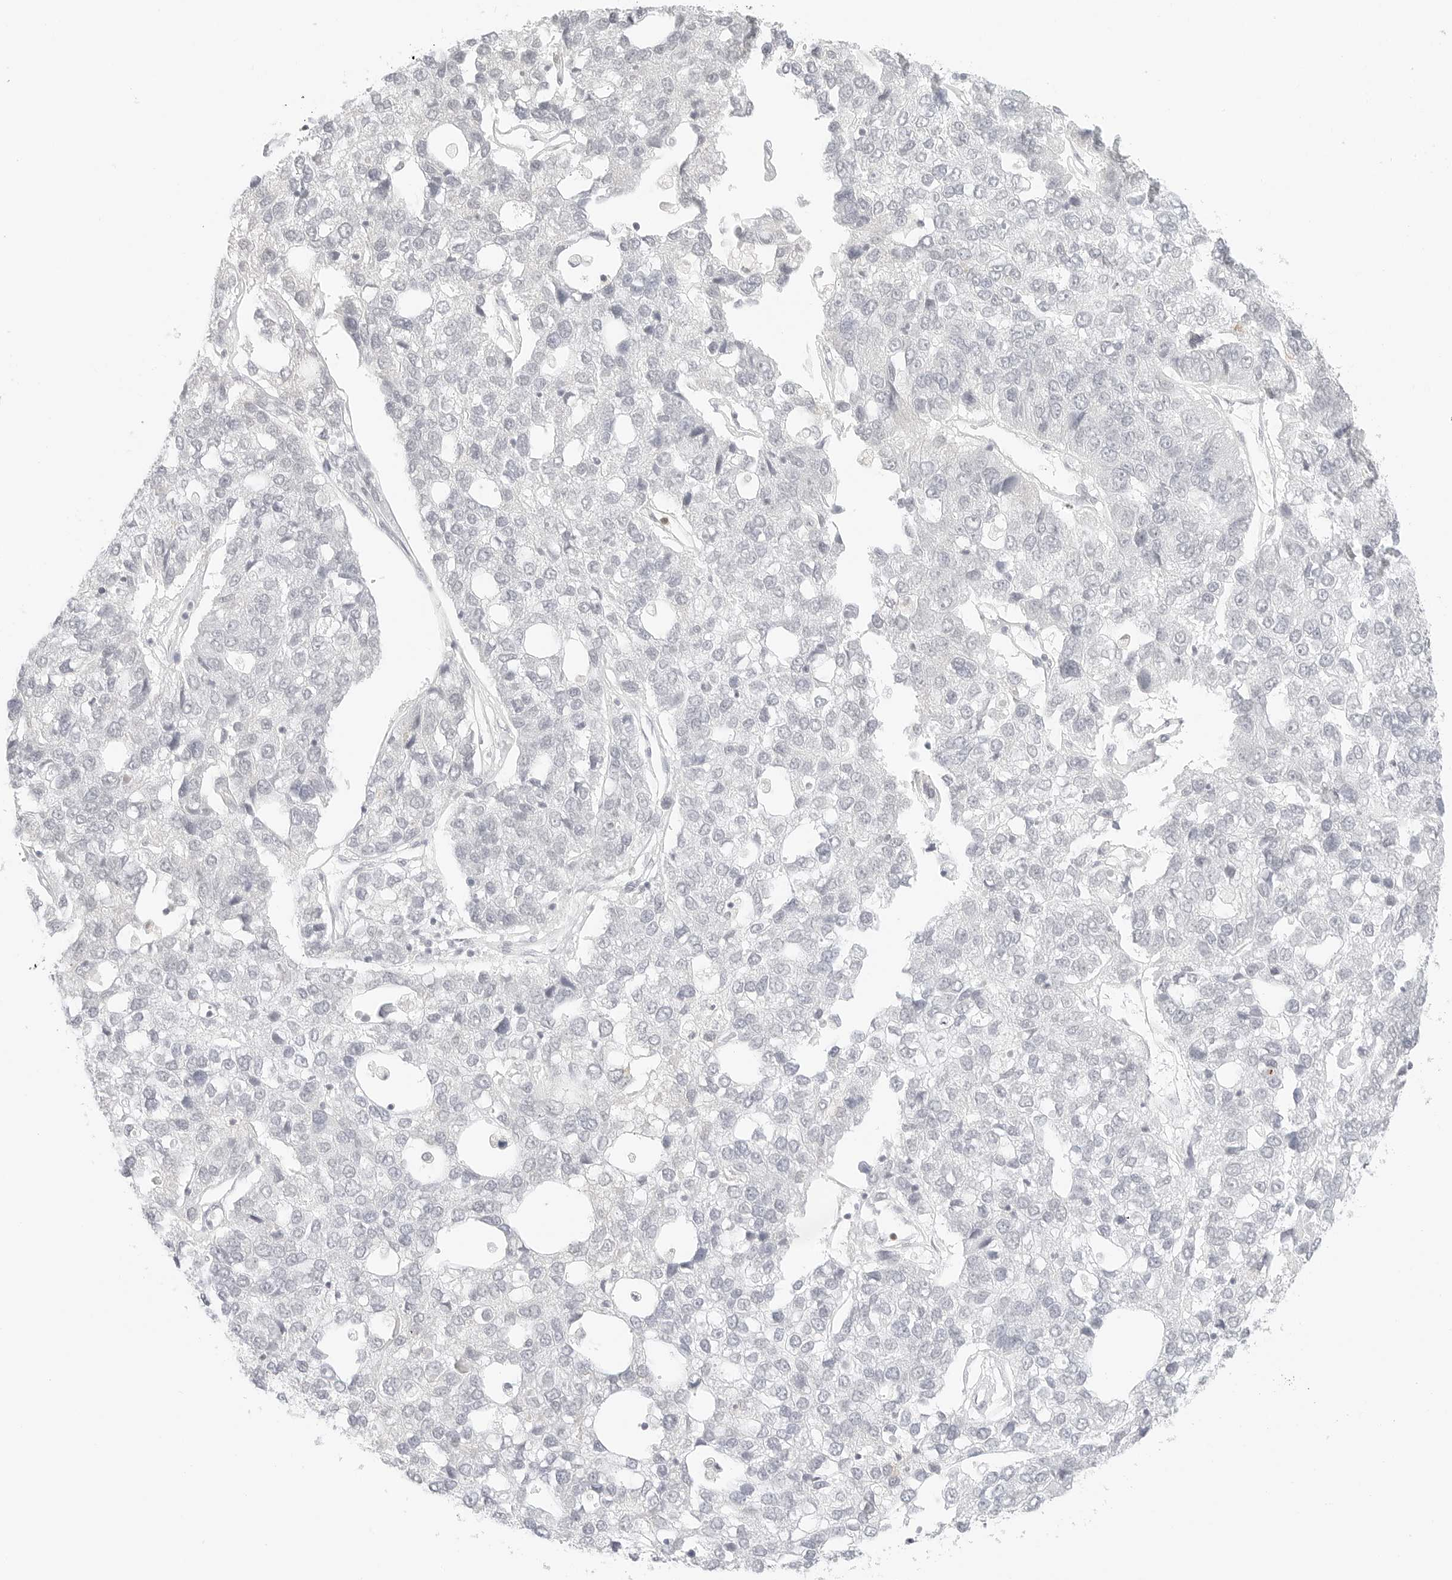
{"staining": {"intensity": "negative", "quantity": "none", "location": "none"}, "tissue": "pancreatic cancer", "cell_type": "Tumor cells", "image_type": "cancer", "snomed": [{"axis": "morphology", "description": "Adenocarcinoma, NOS"}, {"axis": "topography", "description": "Pancreas"}], "caption": "IHC of pancreatic cancer (adenocarcinoma) demonstrates no staining in tumor cells.", "gene": "GNAS", "patient": {"sex": "female", "age": 61}}